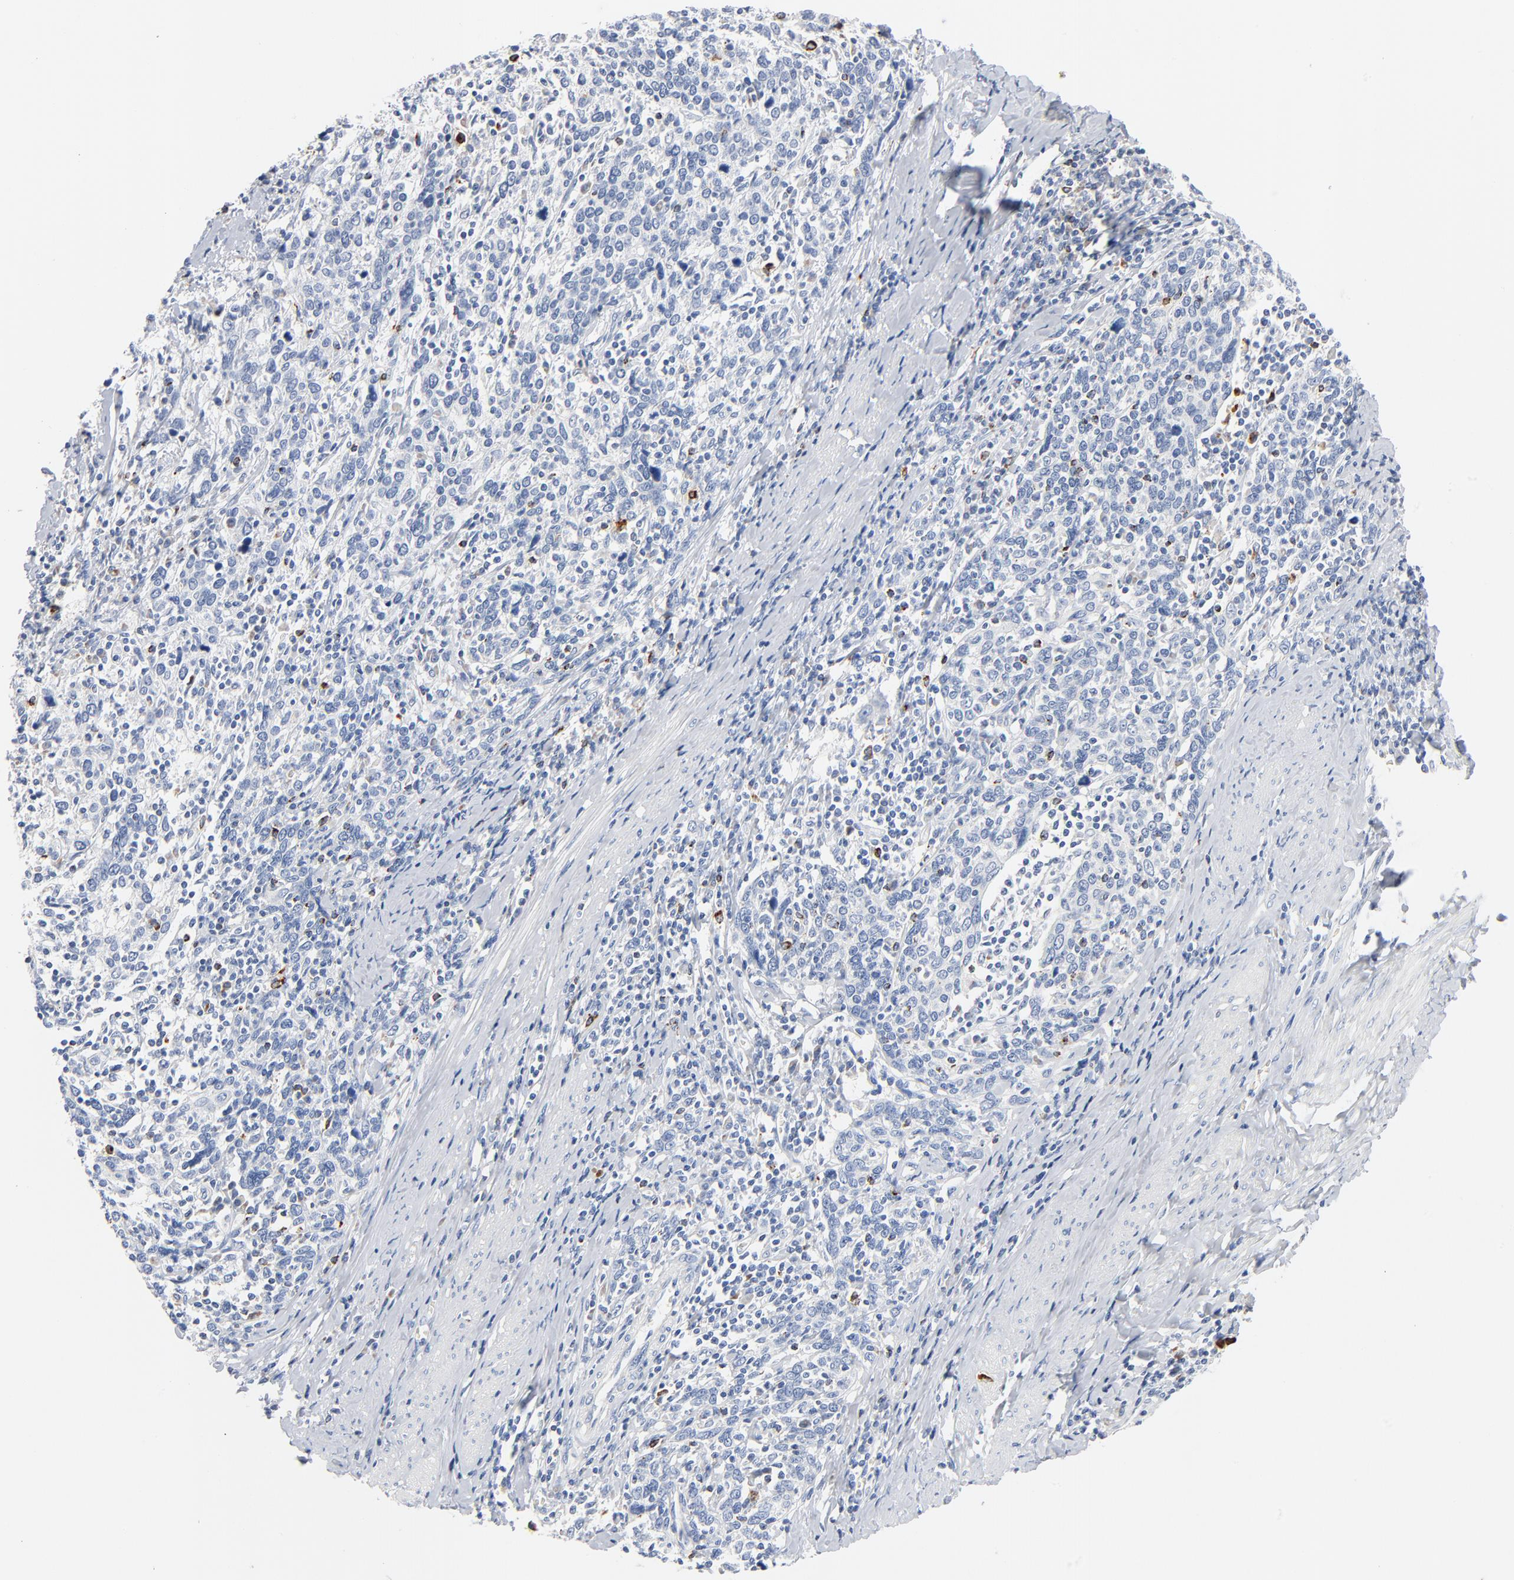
{"staining": {"intensity": "negative", "quantity": "none", "location": "none"}, "tissue": "cervical cancer", "cell_type": "Tumor cells", "image_type": "cancer", "snomed": [{"axis": "morphology", "description": "Squamous cell carcinoma, NOS"}, {"axis": "topography", "description": "Cervix"}], "caption": "Immunohistochemical staining of human squamous cell carcinoma (cervical) demonstrates no significant expression in tumor cells.", "gene": "GZMB", "patient": {"sex": "female", "age": 41}}